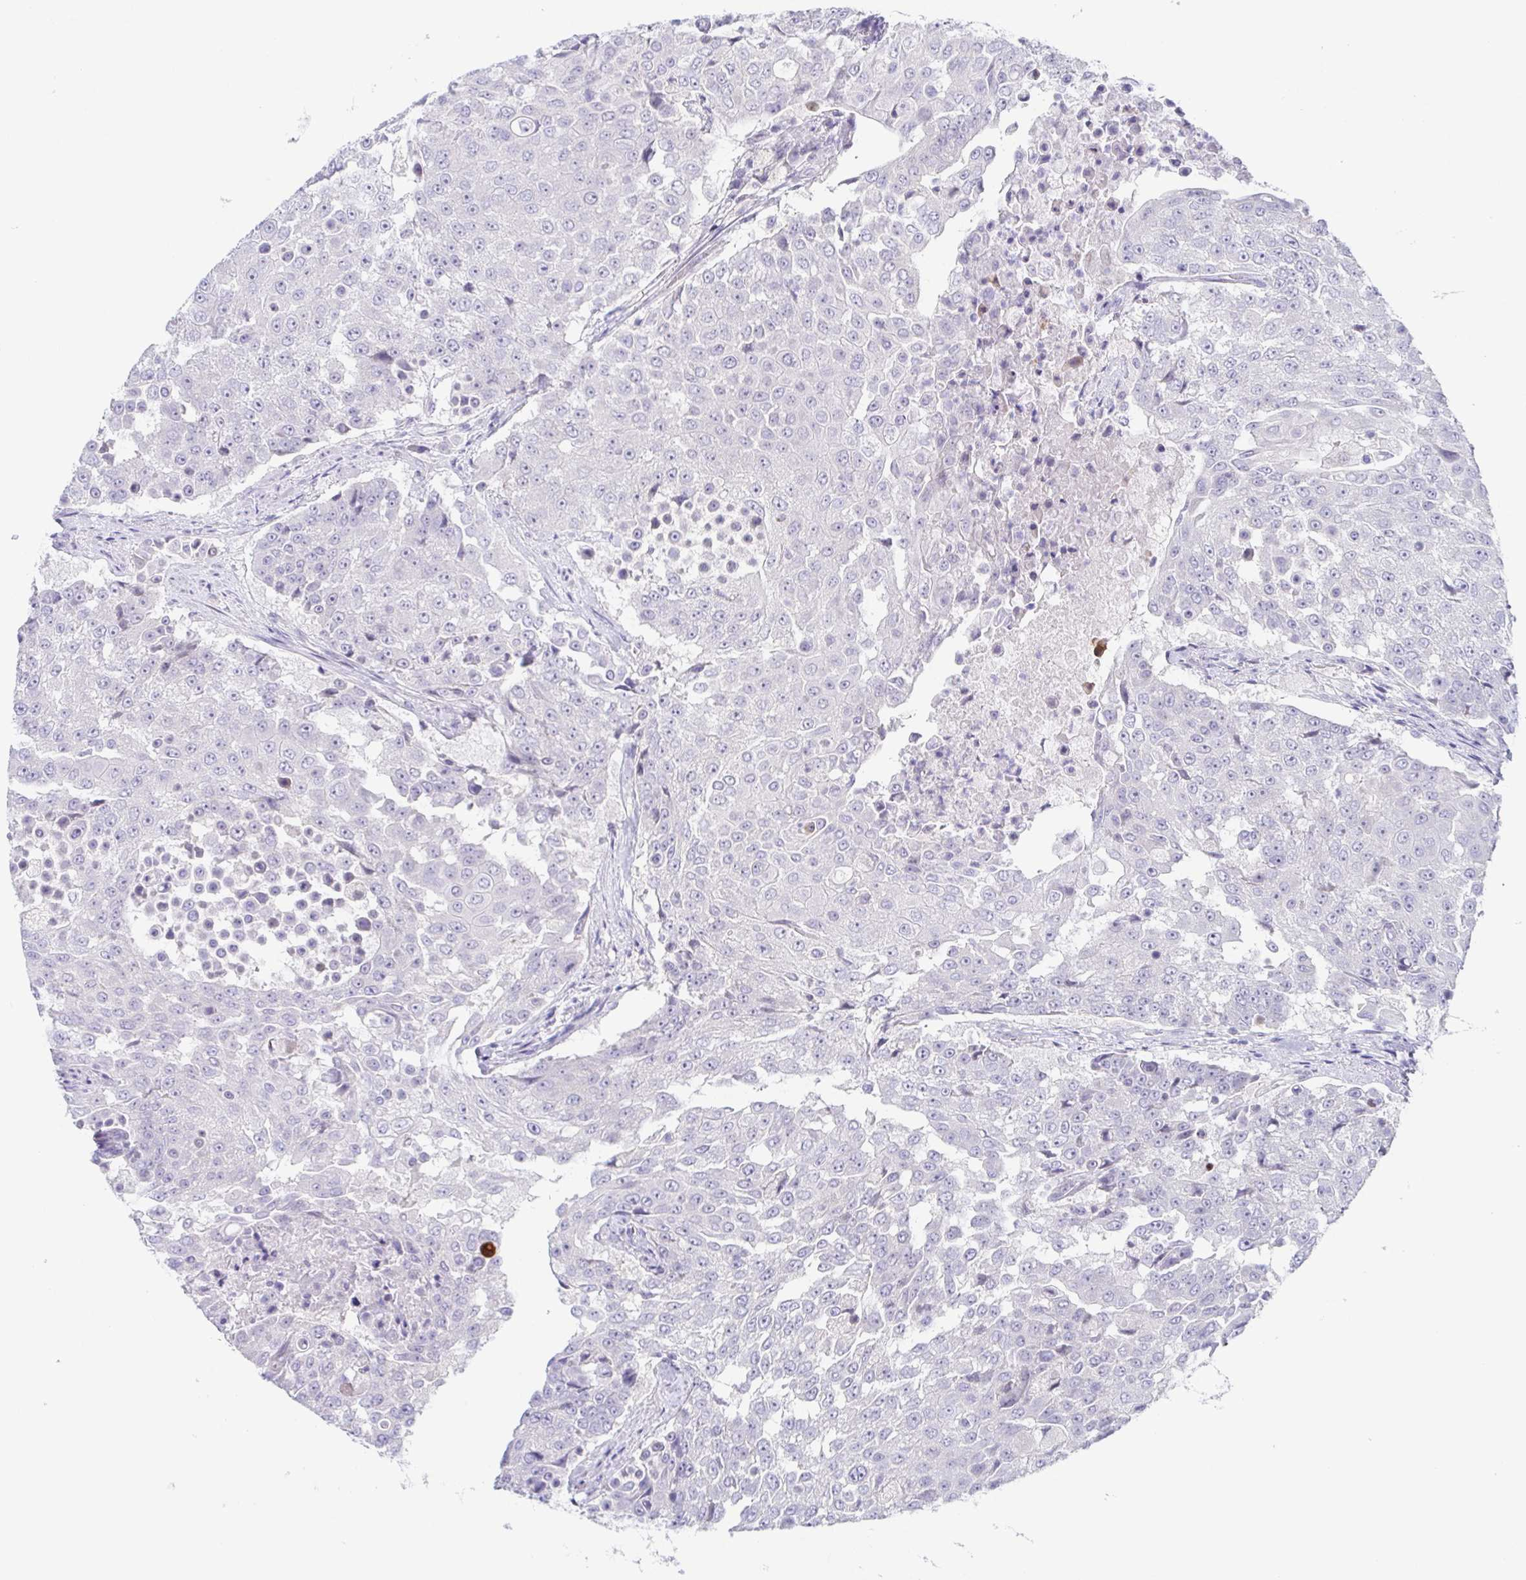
{"staining": {"intensity": "negative", "quantity": "none", "location": "none"}, "tissue": "urothelial cancer", "cell_type": "Tumor cells", "image_type": "cancer", "snomed": [{"axis": "morphology", "description": "Urothelial carcinoma, High grade"}, {"axis": "topography", "description": "Urinary bladder"}], "caption": "This histopathology image is of high-grade urothelial carcinoma stained with IHC to label a protein in brown with the nuclei are counter-stained blue. There is no staining in tumor cells.", "gene": "HTR2A", "patient": {"sex": "female", "age": 63}}